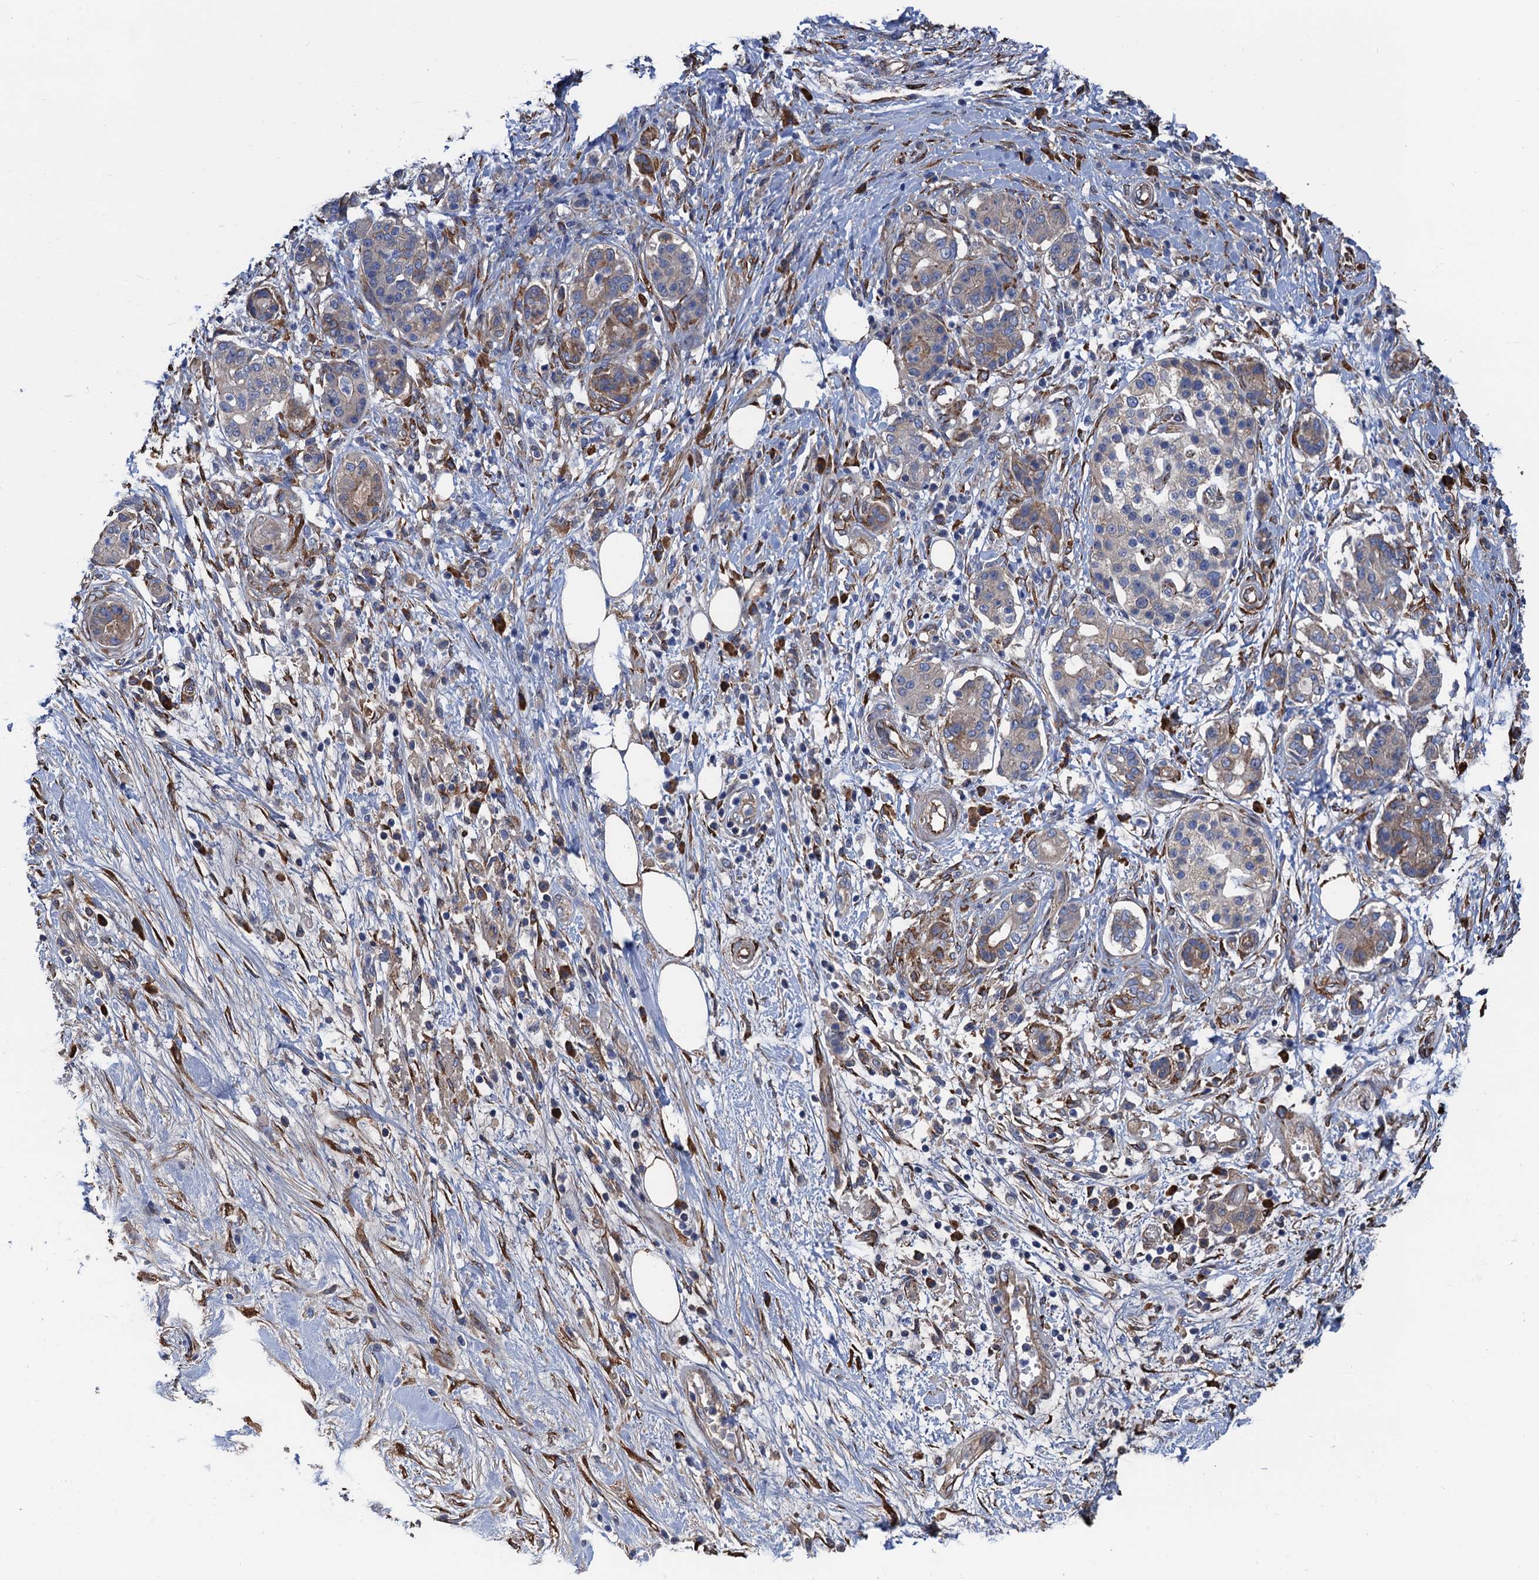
{"staining": {"intensity": "weak", "quantity": "<25%", "location": "cytoplasmic/membranous"}, "tissue": "pancreatic cancer", "cell_type": "Tumor cells", "image_type": "cancer", "snomed": [{"axis": "morphology", "description": "Adenocarcinoma, NOS"}, {"axis": "topography", "description": "Pancreas"}], "caption": "The image demonstrates no staining of tumor cells in pancreatic cancer. (DAB immunohistochemistry (IHC) visualized using brightfield microscopy, high magnification).", "gene": "CNNM1", "patient": {"sex": "female", "age": 73}}